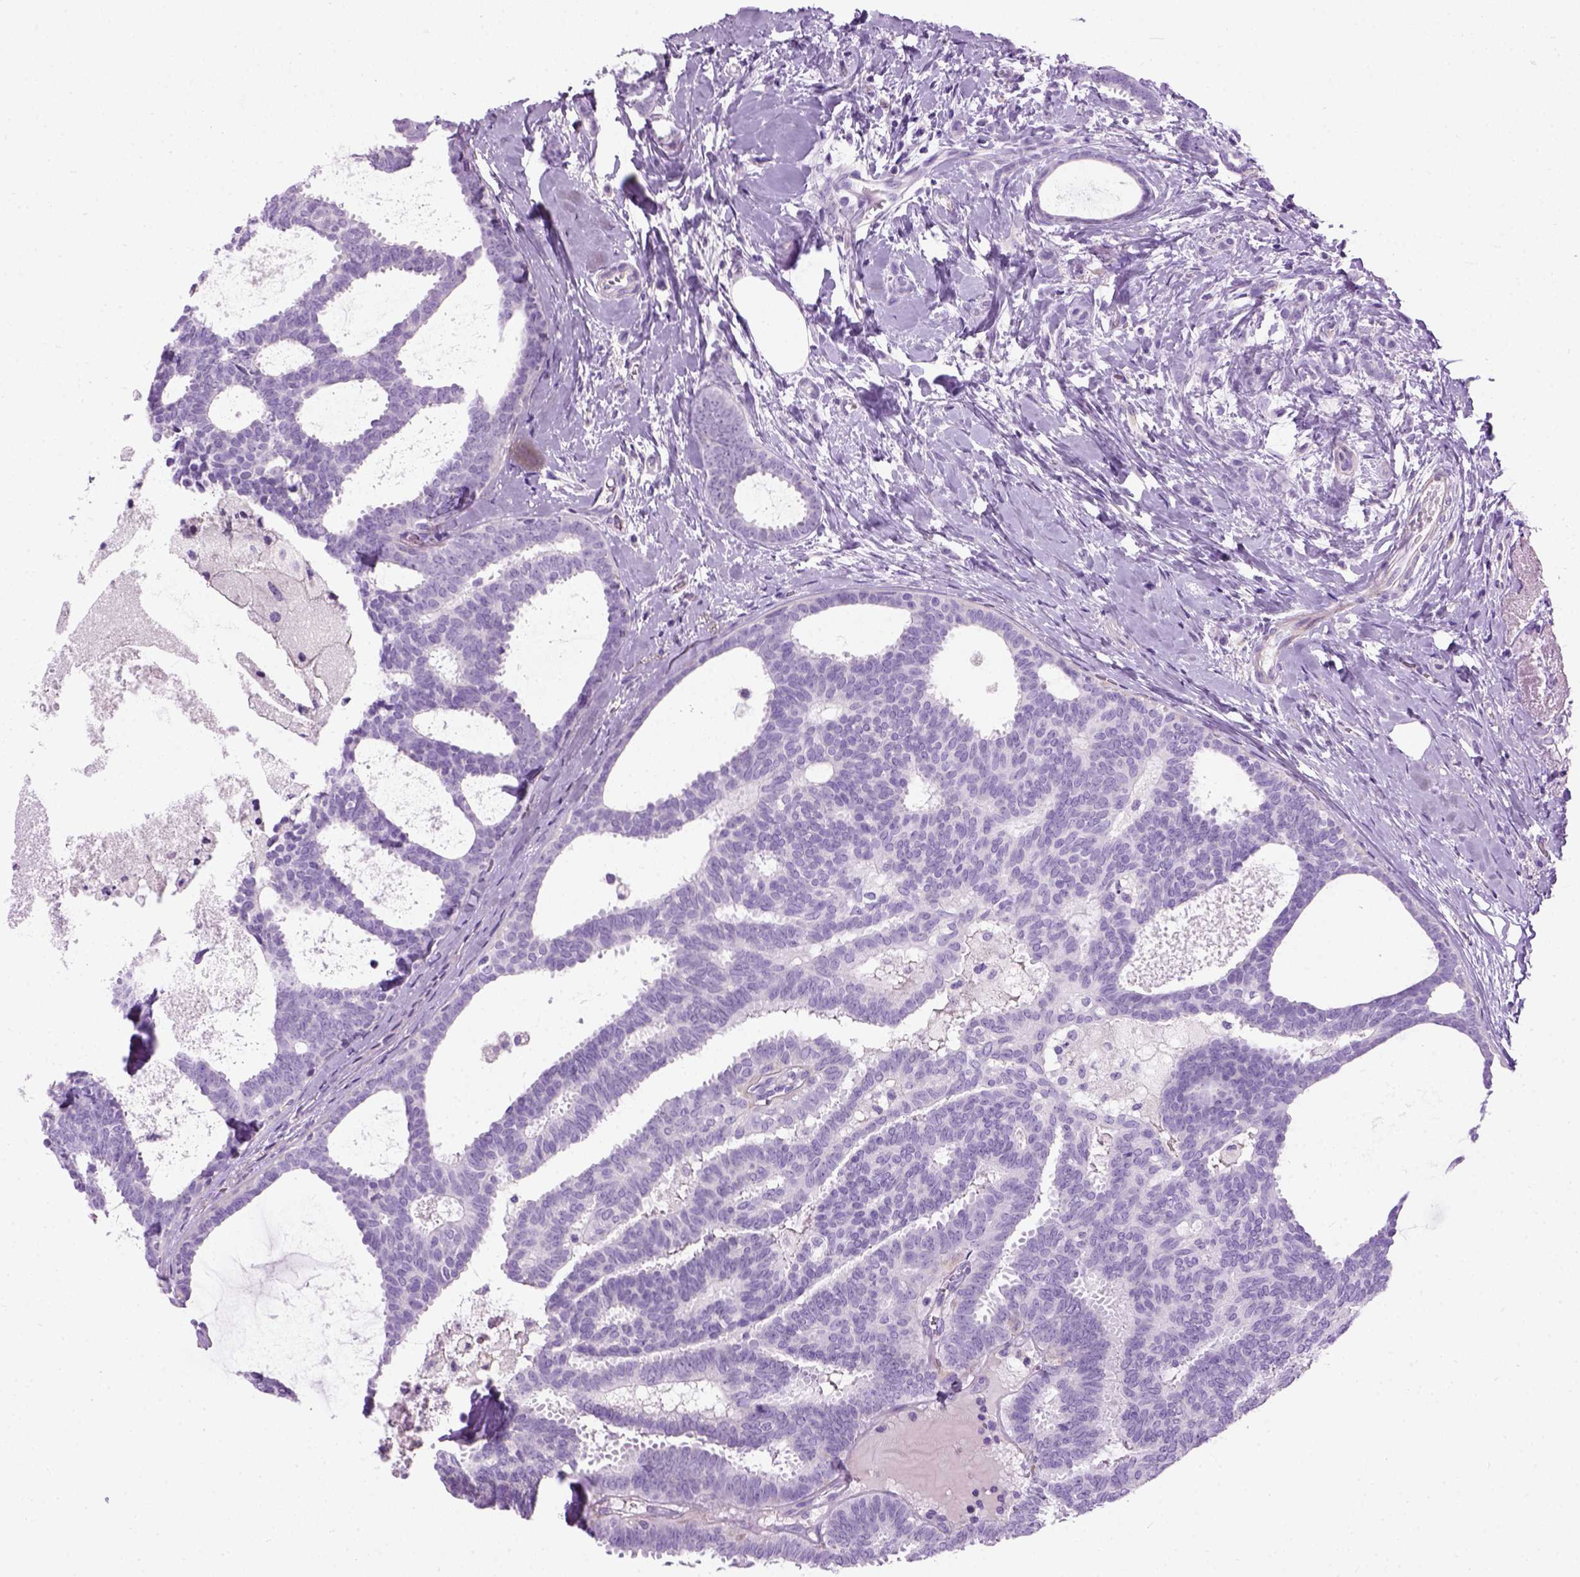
{"staining": {"intensity": "negative", "quantity": "none", "location": "none"}, "tissue": "breast cancer", "cell_type": "Tumor cells", "image_type": "cancer", "snomed": [{"axis": "morphology", "description": "Intraductal carcinoma, in situ"}, {"axis": "morphology", "description": "Duct carcinoma"}, {"axis": "morphology", "description": "Lobular carcinoma, in situ"}, {"axis": "topography", "description": "Breast"}], "caption": "Protein analysis of breast infiltrating ductal carcinoma exhibits no significant positivity in tumor cells.", "gene": "GABRB2", "patient": {"sex": "female", "age": 44}}